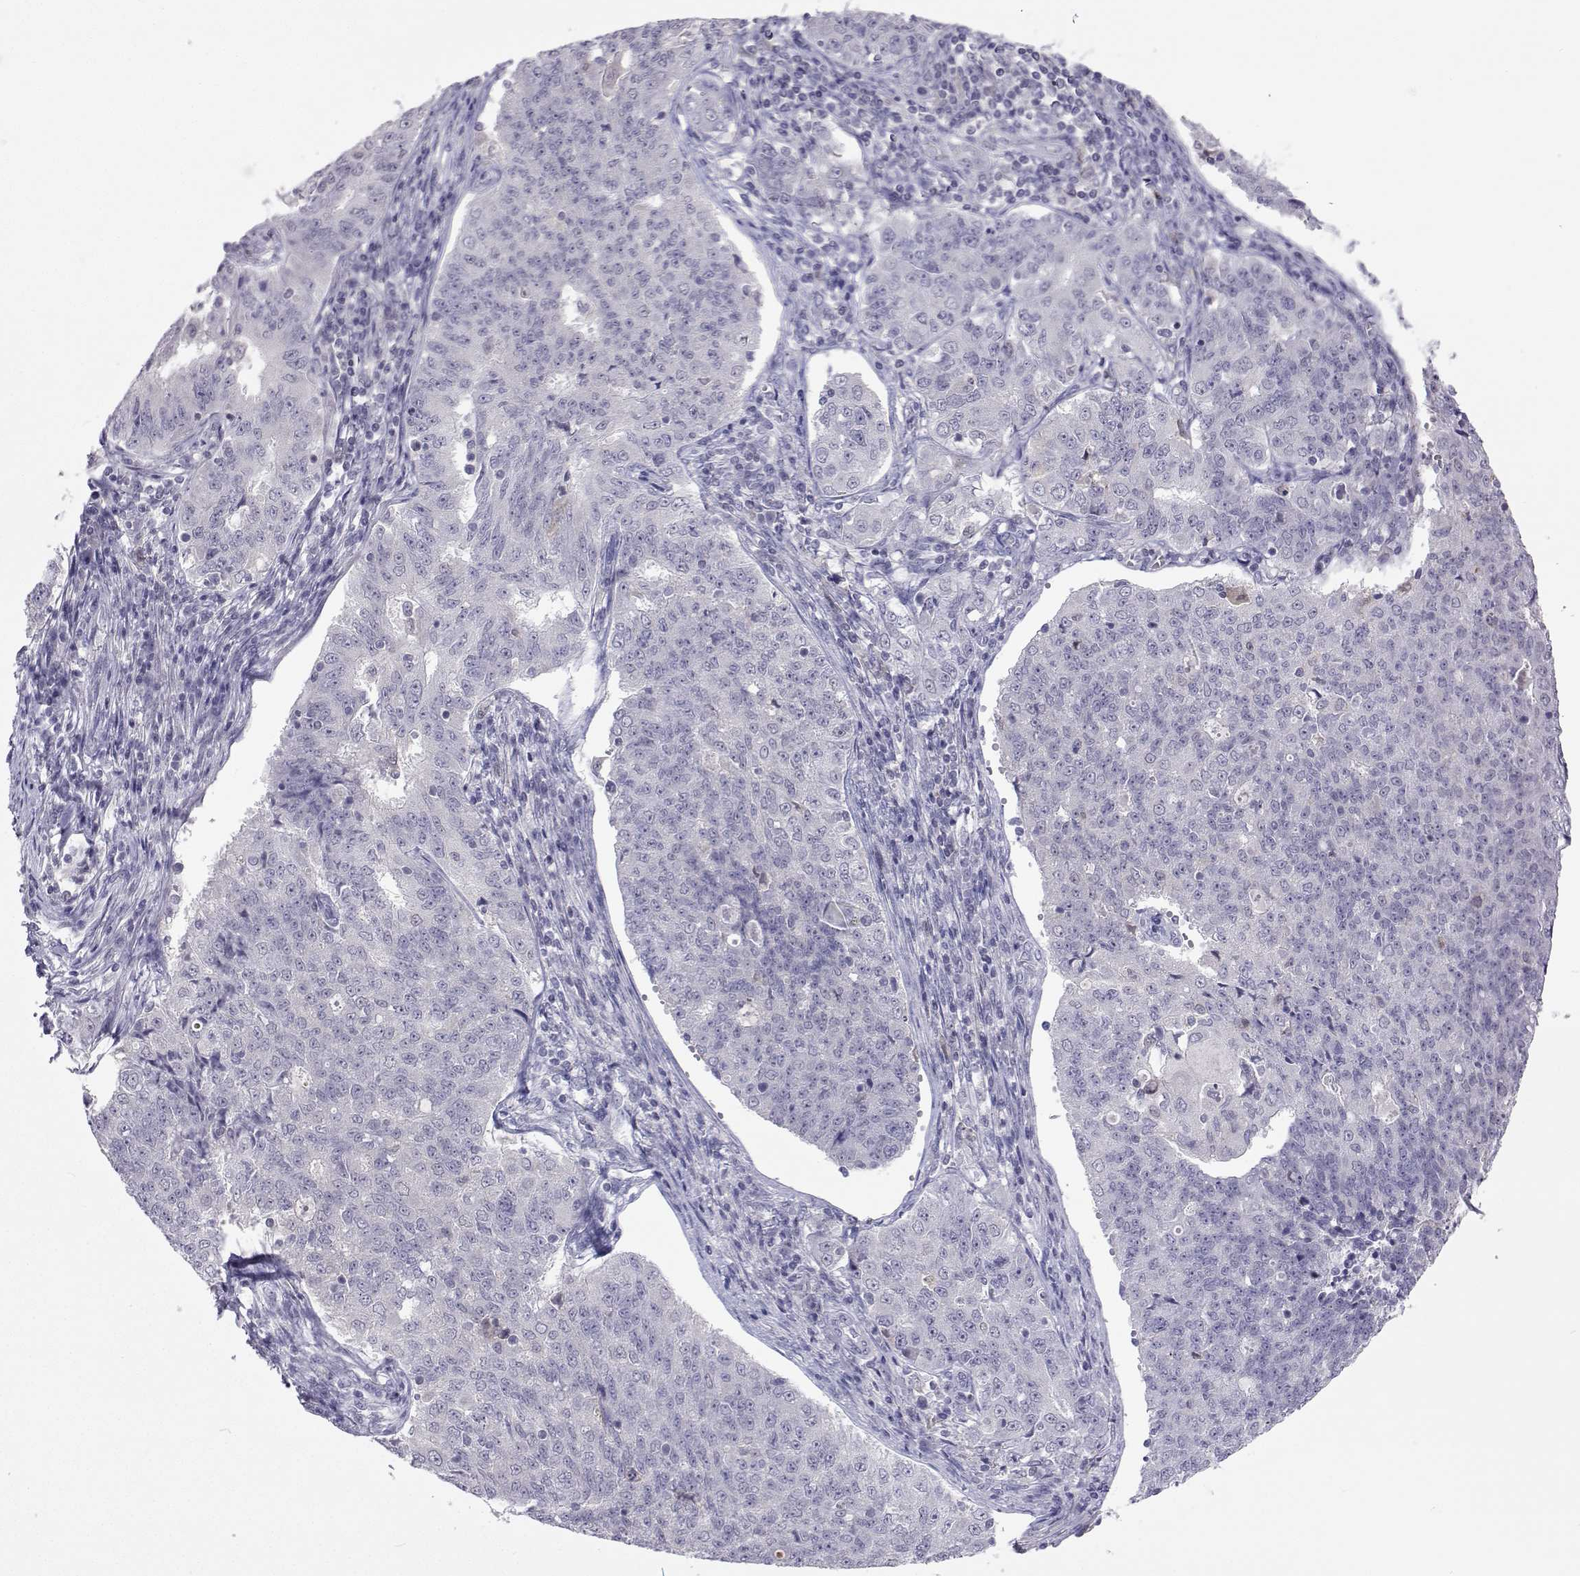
{"staining": {"intensity": "negative", "quantity": "none", "location": "none"}, "tissue": "endometrial cancer", "cell_type": "Tumor cells", "image_type": "cancer", "snomed": [{"axis": "morphology", "description": "Adenocarcinoma, NOS"}, {"axis": "topography", "description": "Endometrium"}], "caption": "This is a histopathology image of immunohistochemistry (IHC) staining of endometrial cancer (adenocarcinoma), which shows no staining in tumor cells.", "gene": "GALM", "patient": {"sex": "female", "age": 43}}